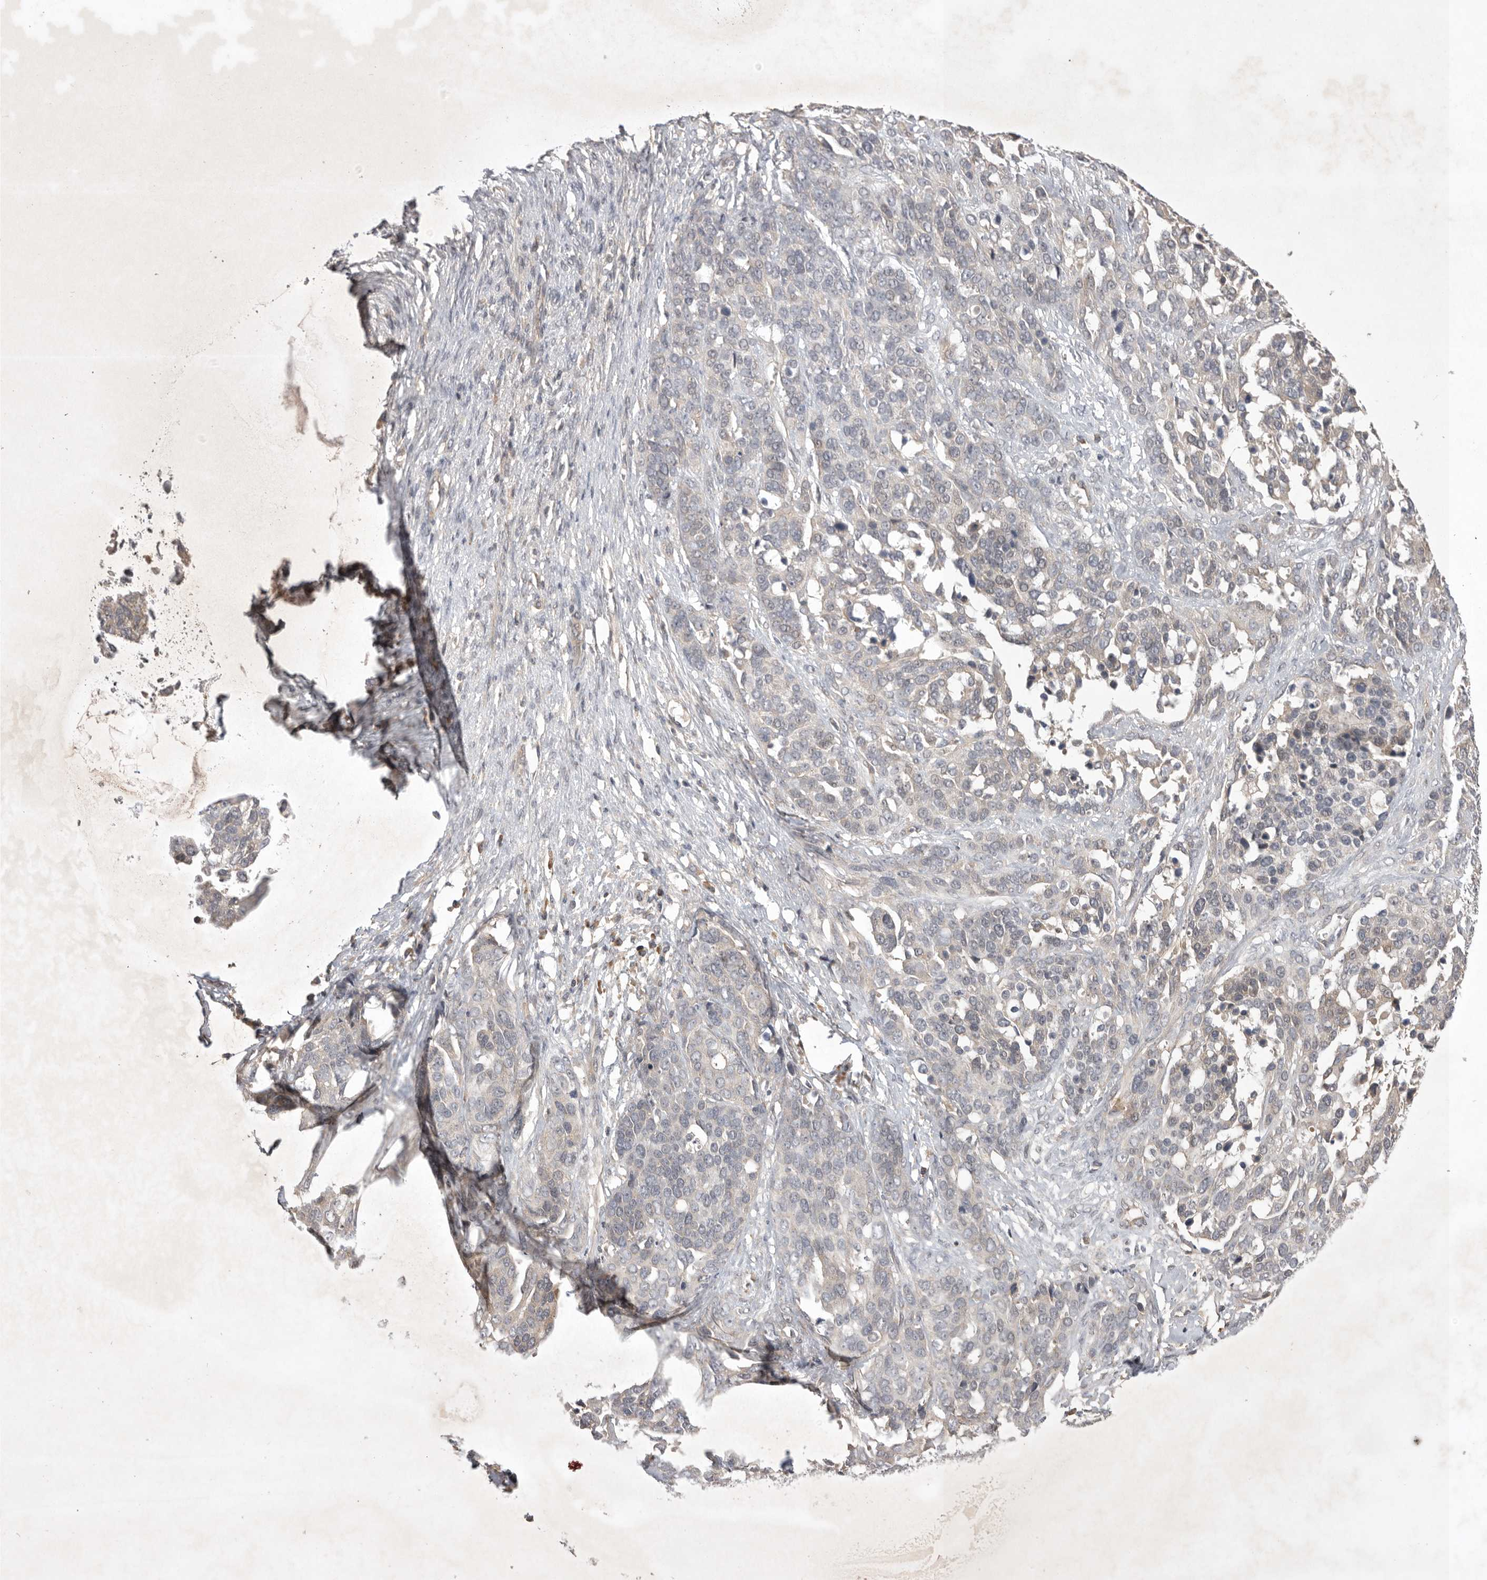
{"staining": {"intensity": "negative", "quantity": "none", "location": "none"}, "tissue": "ovarian cancer", "cell_type": "Tumor cells", "image_type": "cancer", "snomed": [{"axis": "morphology", "description": "Cystadenocarcinoma, serous, NOS"}, {"axis": "topography", "description": "Ovary"}], "caption": "Immunohistochemistry of human ovarian serous cystadenocarcinoma demonstrates no expression in tumor cells. (Brightfield microscopy of DAB (3,3'-diaminobenzidine) immunohistochemistry (IHC) at high magnification).", "gene": "NRCAM", "patient": {"sex": "female", "age": 44}}